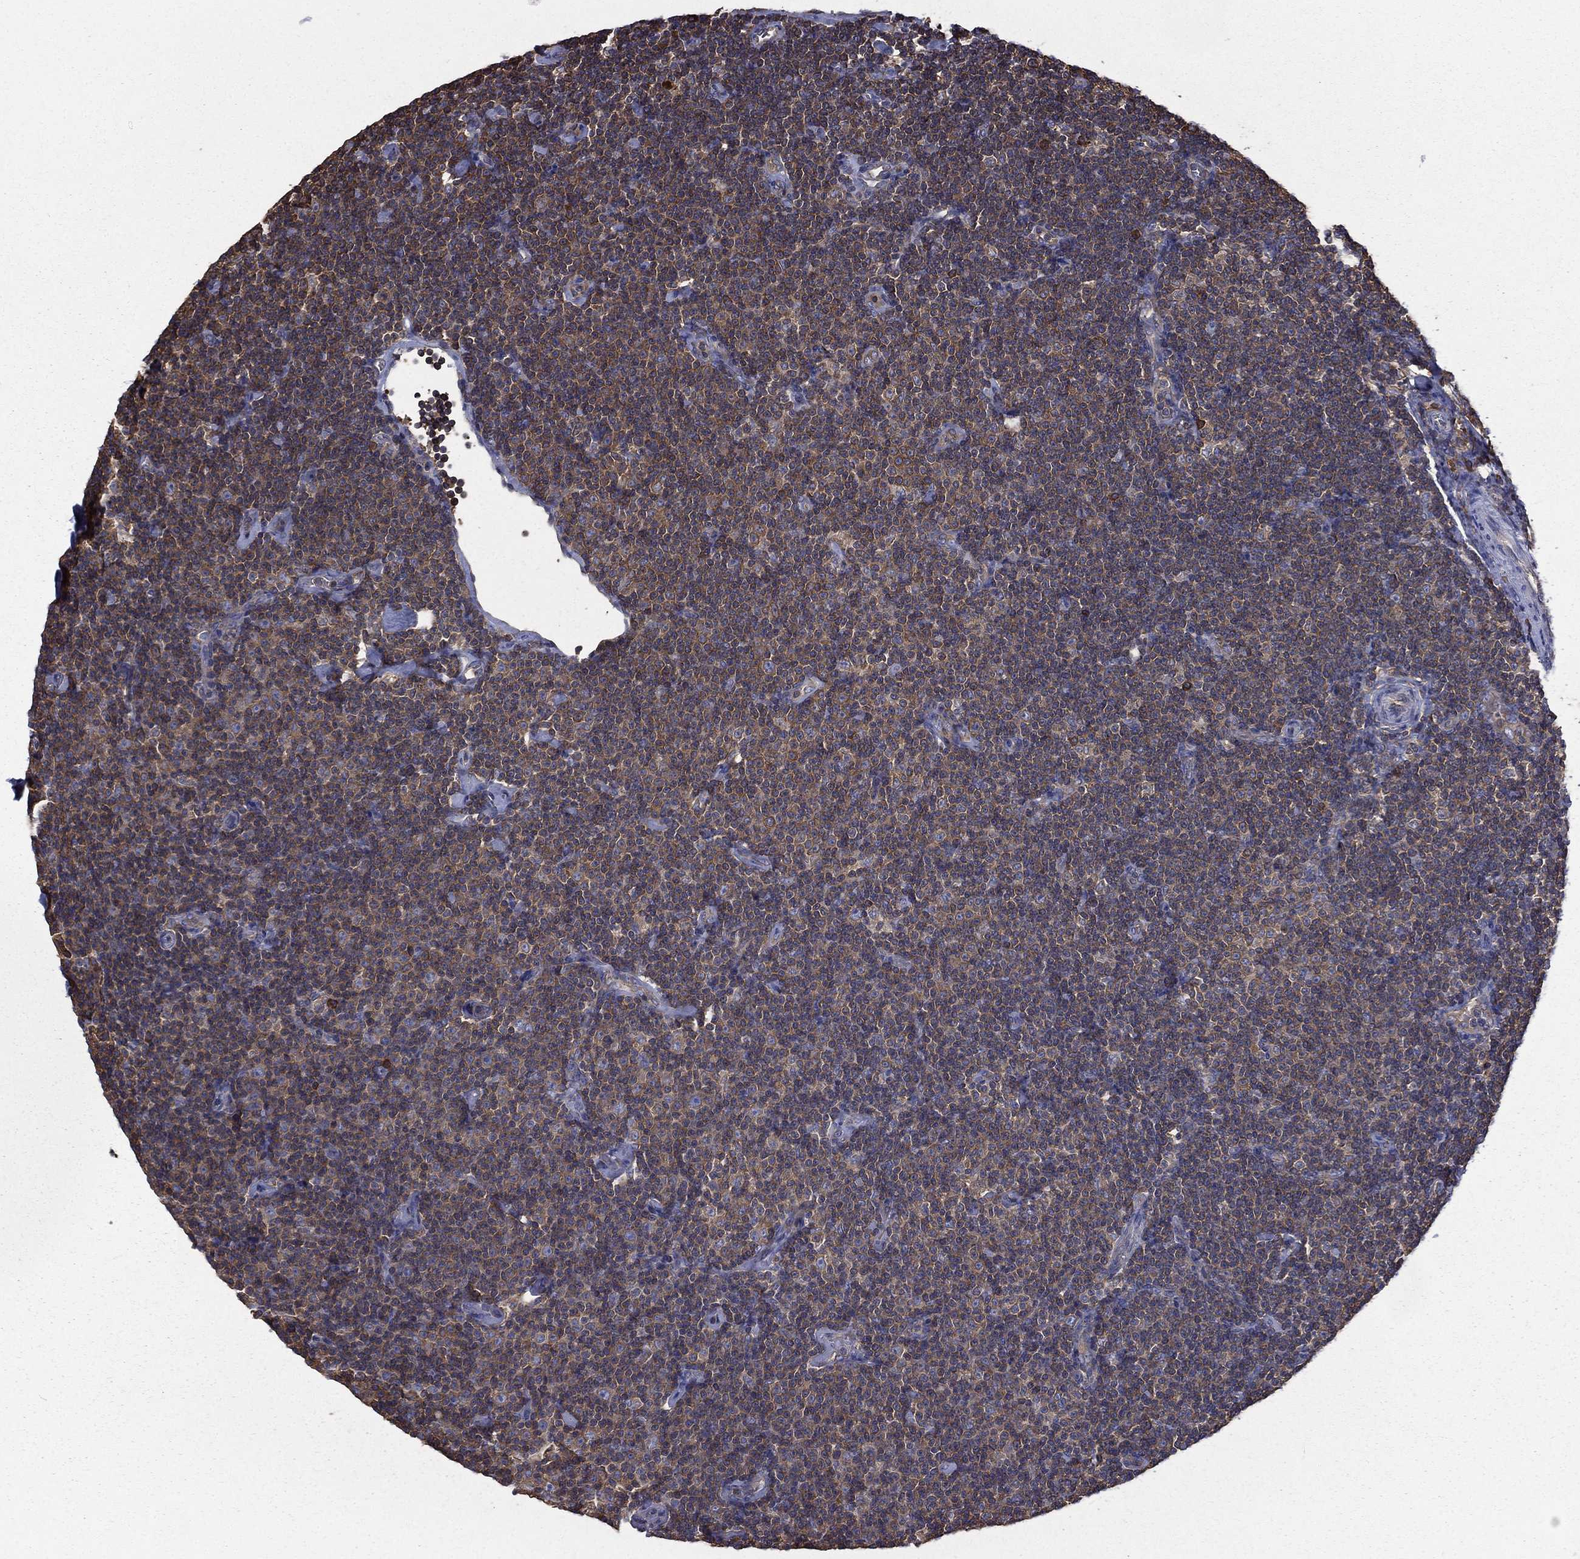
{"staining": {"intensity": "moderate", "quantity": "<25%", "location": "cytoplasmic/membranous"}, "tissue": "lymphoma", "cell_type": "Tumor cells", "image_type": "cancer", "snomed": [{"axis": "morphology", "description": "Malignant lymphoma, non-Hodgkin's type, Low grade"}, {"axis": "topography", "description": "Lymph node"}], "caption": "Immunohistochemistry staining of low-grade malignant lymphoma, non-Hodgkin's type, which demonstrates low levels of moderate cytoplasmic/membranous expression in about <25% of tumor cells indicating moderate cytoplasmic/membranous protein staining. The staining was performed using DAB (brown) for protein detection and nuclei were counterstained in hematoxylin (blue).", "gene": "SARS1", "patient": {"sex": "male", "age": 81}}